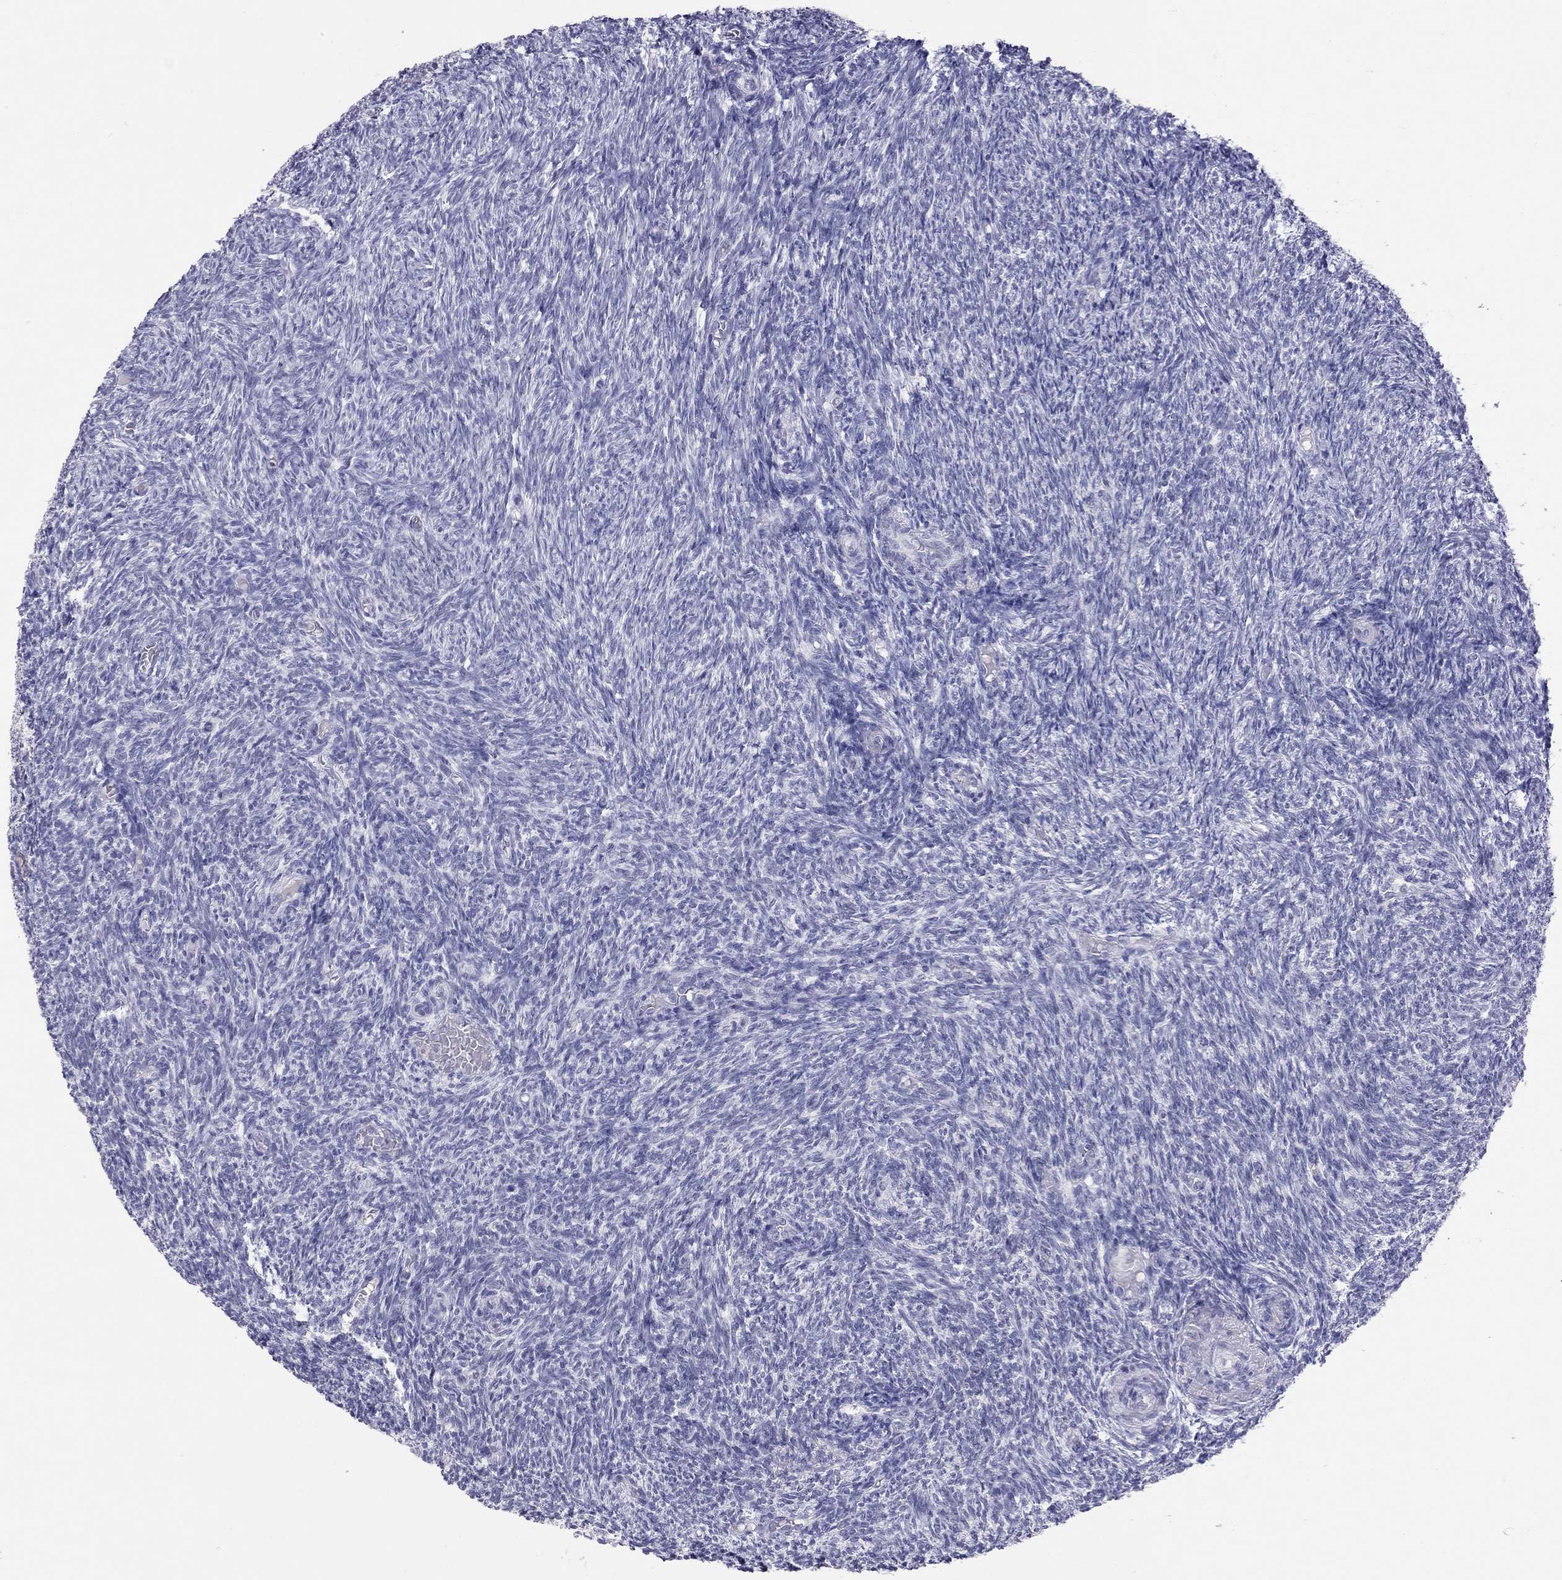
{"staining": {"intensity": "negative", "quantity": "none", "location": "none"}, "tissue": "ovary", "cell_type": "Follicle cells", "image_type": "normal", "snomed": [{"axis": "morphology", "description": "Normal tissue, NOS"}, {"axis": "topography", "description": "Ovary"}], "caption": "Immunohistochemical staining of unremarkable ovary shows no significant staining in follicle cells.", "gene": "JHY", "patient": {"sex": "female", "age": 39}}